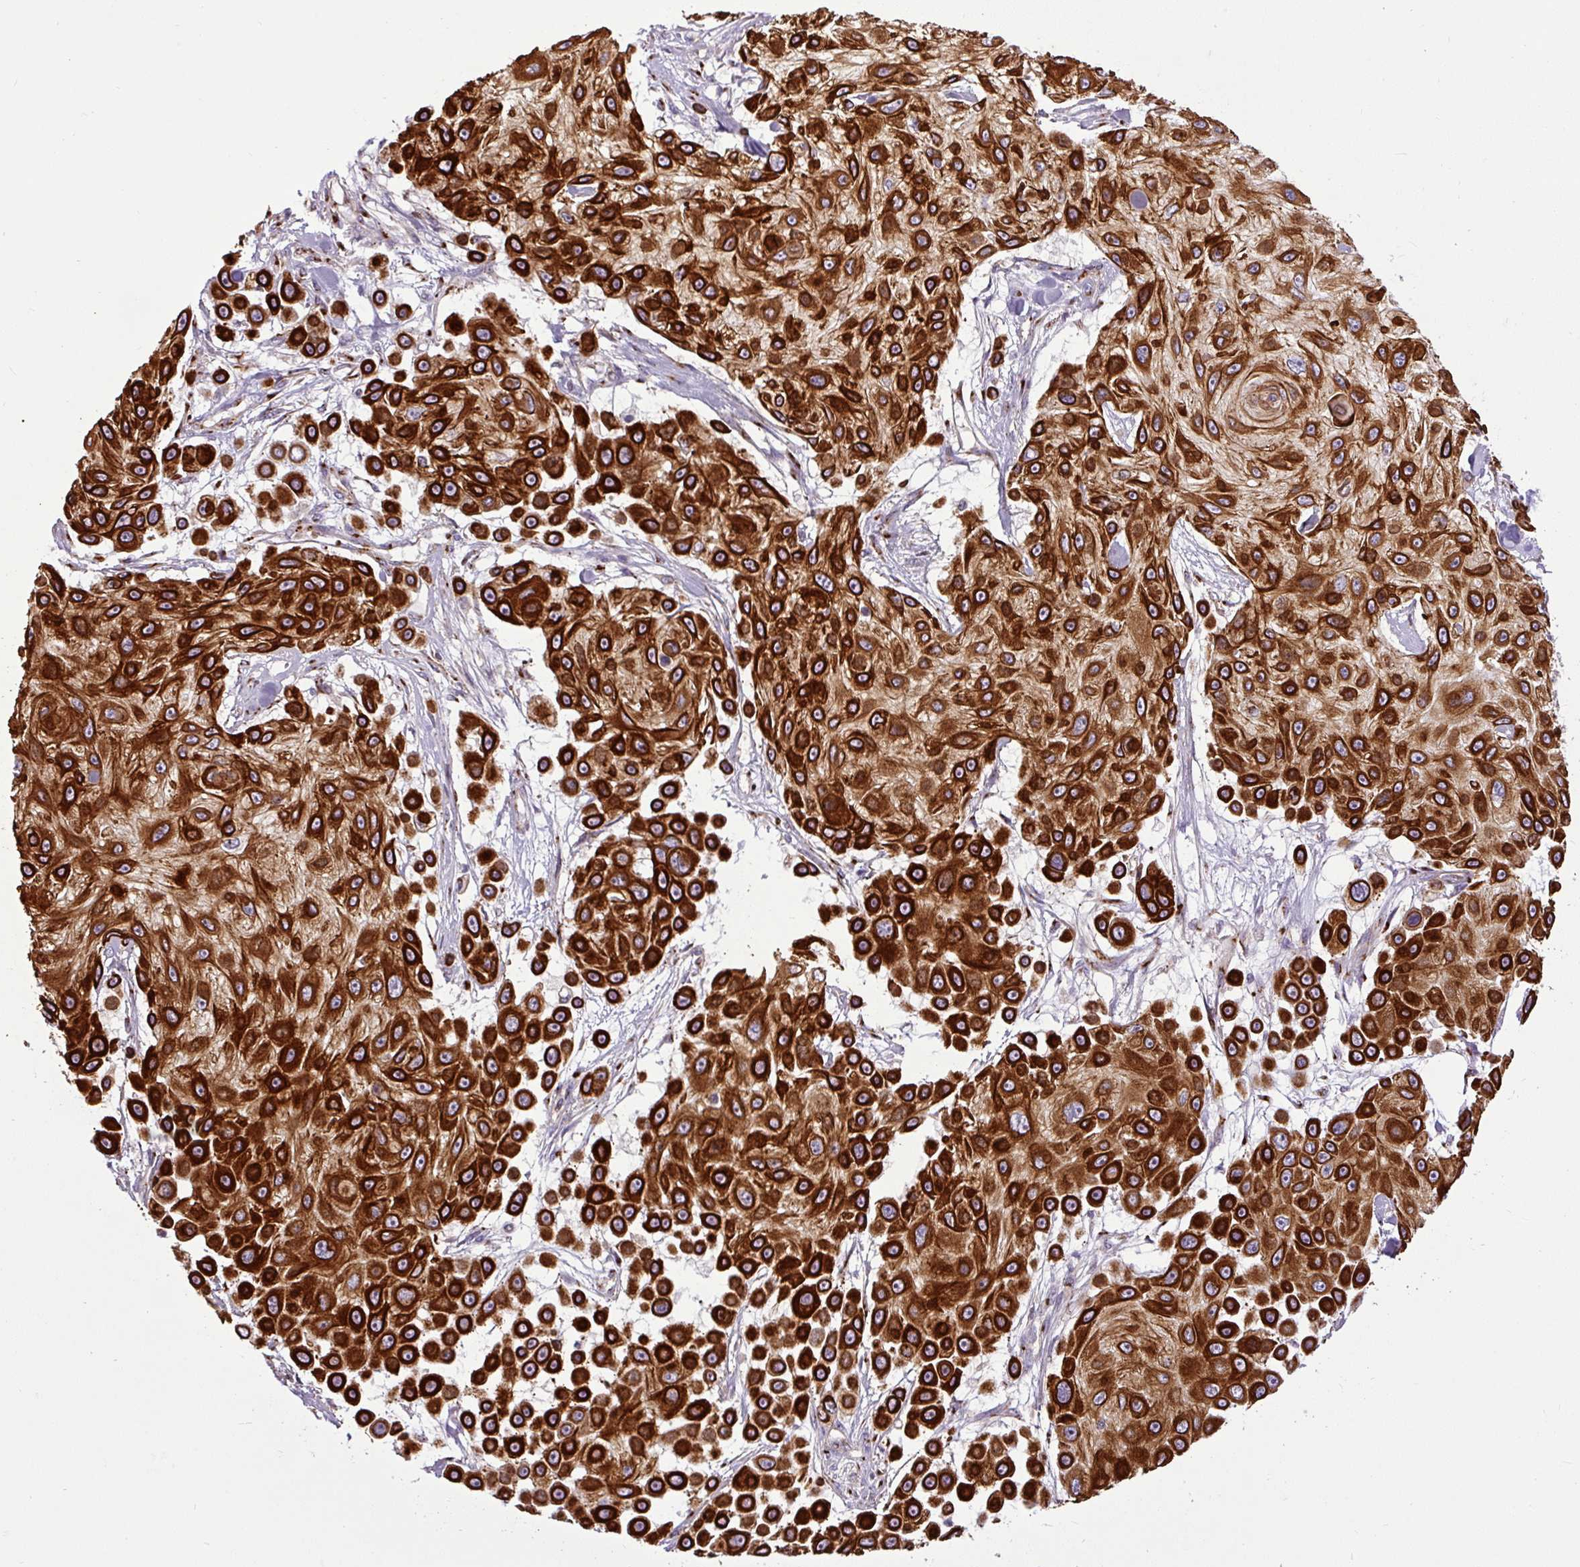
{"staining": {"intensity": "strong", "quantity": ">75%", "location": "cytoplasmic/membranous"}, "tissue": "skin cancer", "cell_type": "Tumor cells", "image_type": "cancer", "snomed": [{"axis": "morphology", "description": "Squamous cell carcinoma, NOS"}, {"axis": "topography", "description": "Skin"}], "caption": "Protein expression analysis of human skin cancer (squamous cell carcinoma) reveals strong cytoplasmic/membranous positivity in about >75% of tumor cells.", "gene": "MSMP", "patient": {"sex": "male", "age": 67}}